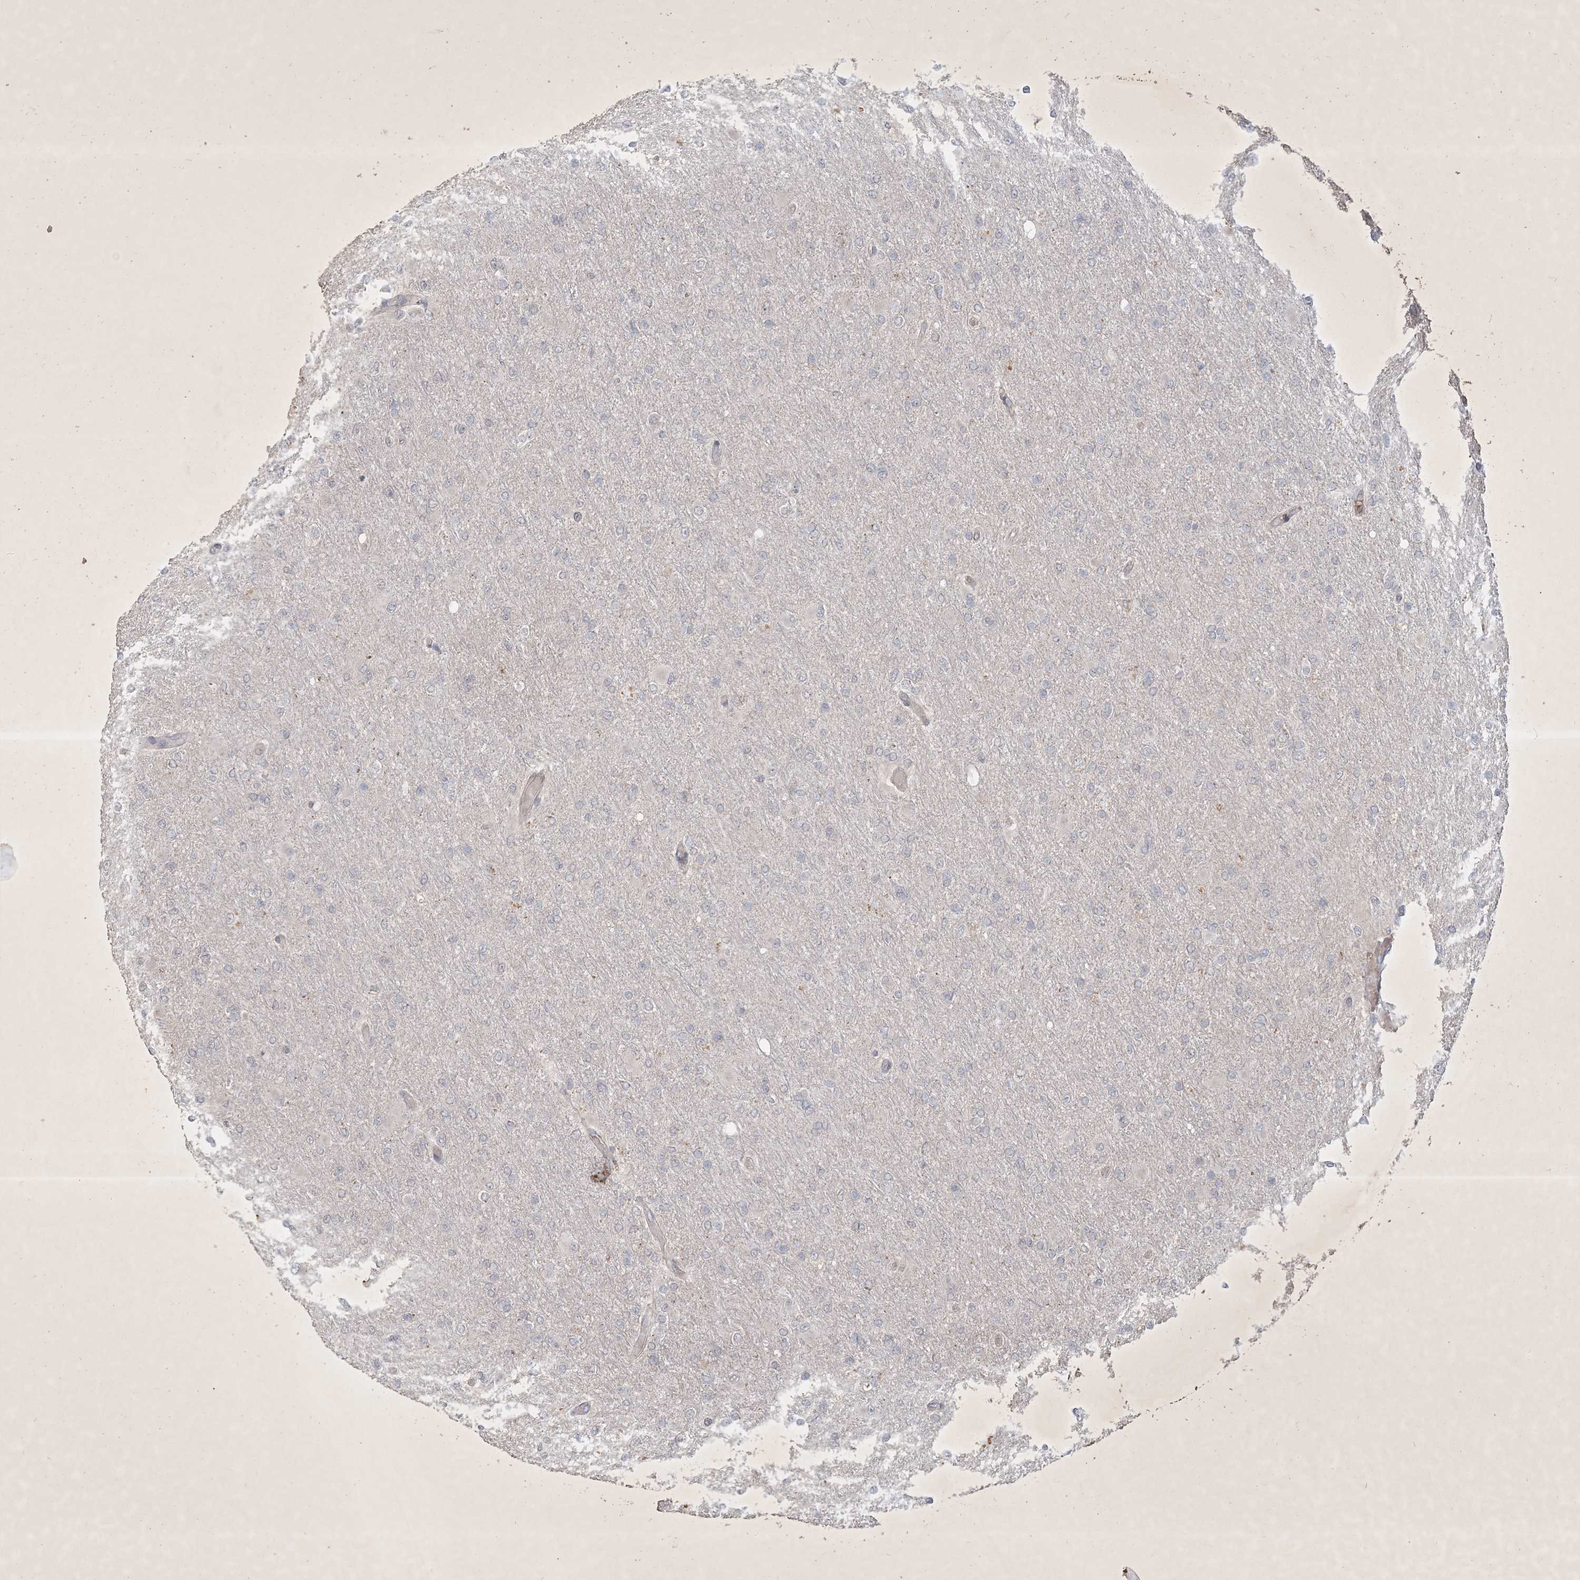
{"staining": {"intensity": "negative", "quantity": "none", "location": "none"}, "tissue": "glioma", "cell_type": "Tumor cells", "image_type": "cancer", "snomed": [{"axis": "morphology", "description": "Glioma, malignant, High grade"}, {"axis": "topography", "description": "Cerebral cortex"}], "caption": "DAB (3,3'-diaminobenzidine) immunohistochemical staining of glioma displays no significant staining in tumor cells. (Stains: DAB IHC with hematoxylin counter stain, Microscopy: brightfield microscopy at high magnification).", "gene": "BOD1", "patient": {"sex": "female", "age": 36}}